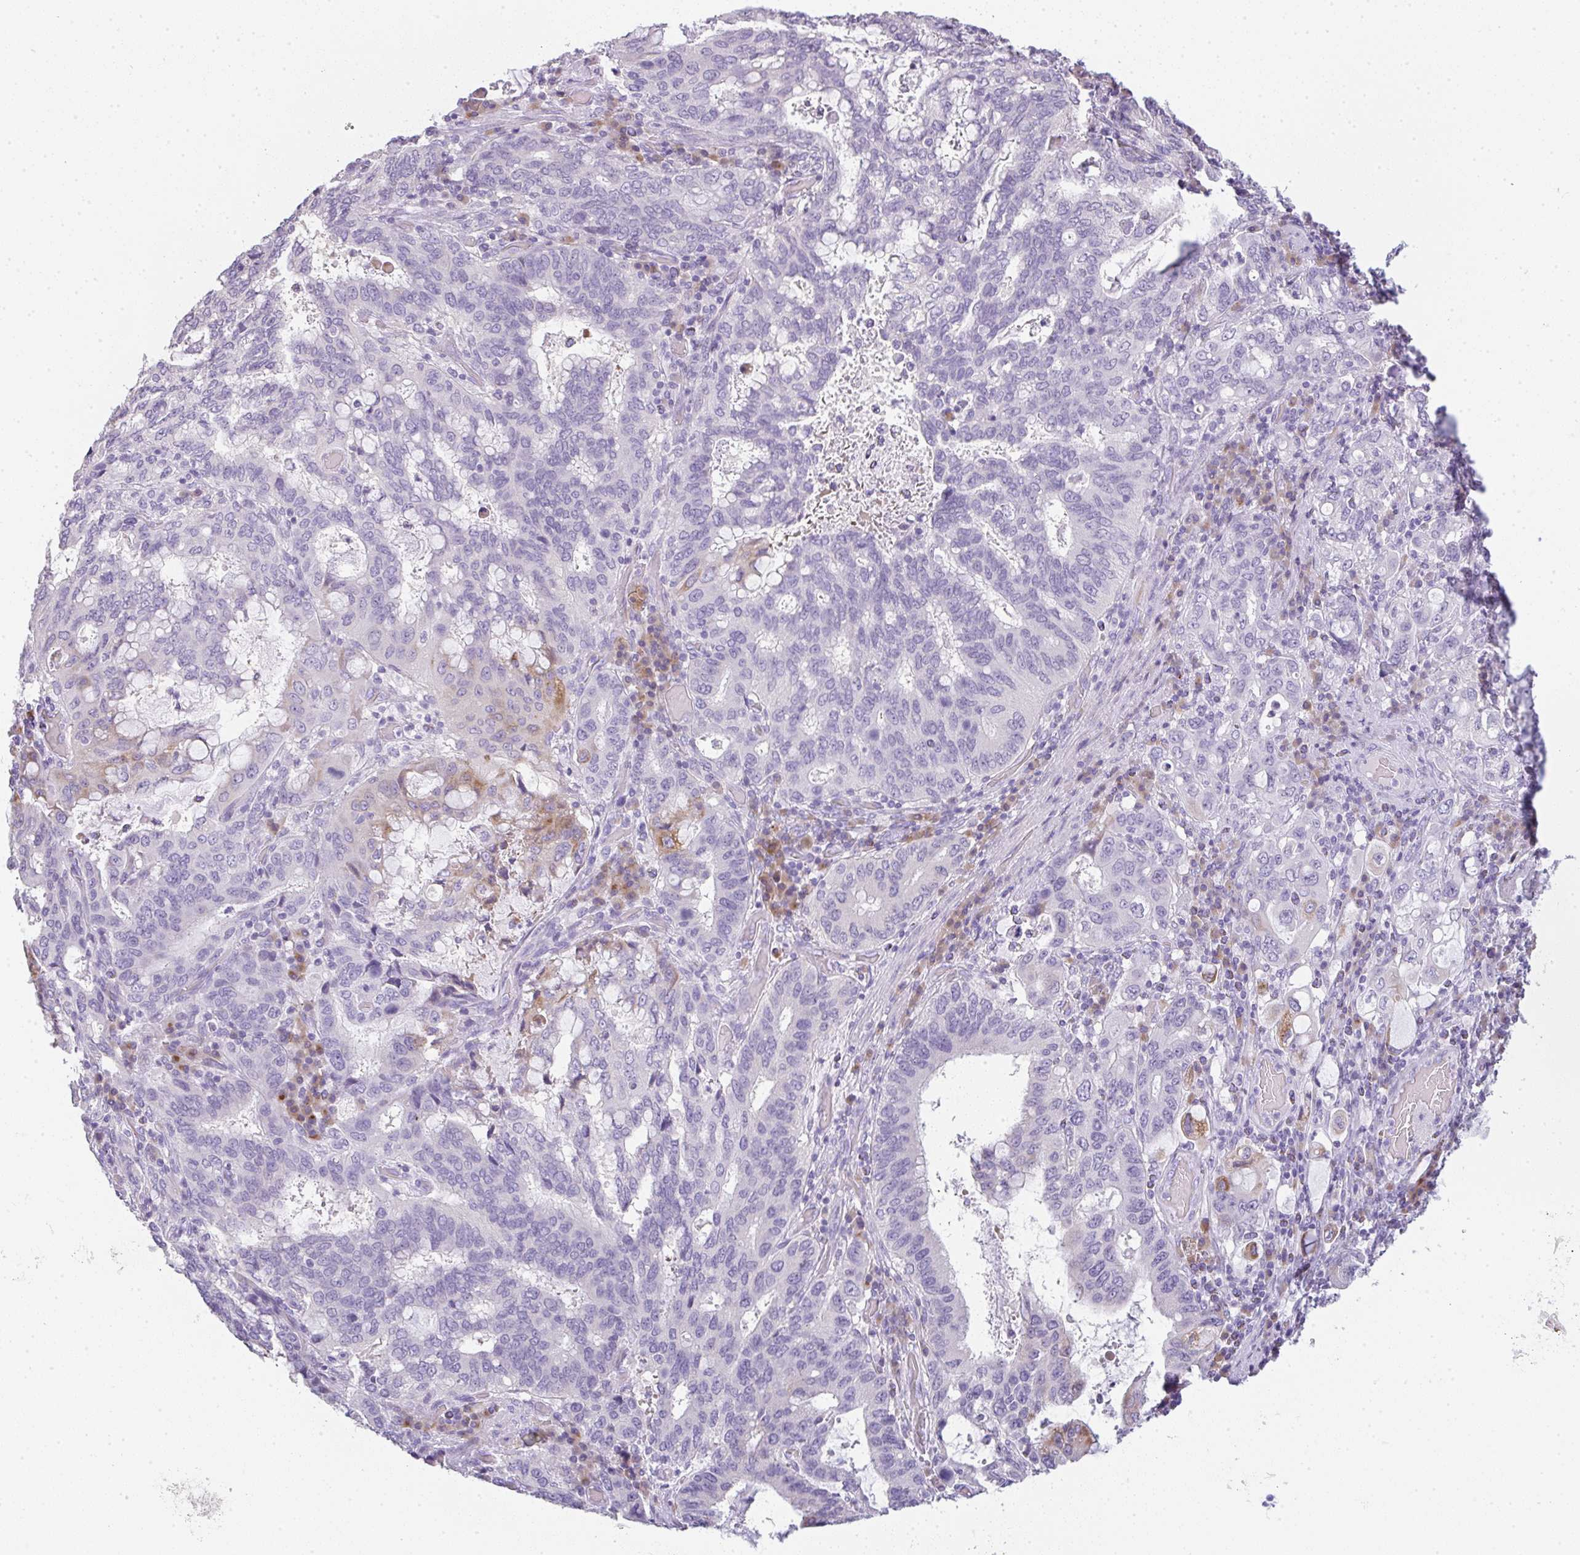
{"staining": {"intensity": "moderate", "quantity": "<25%", "location": "cytoplasmic/membranous"}, "tissue": "stomach cancer", "cell_type": "Tumor cells", "image_type": "cancer", "snomed": [{"axis": "morphology", "description": "Adenocarcinoma, NOS"}, {"axis": "topography", "description": "Stomach, upper"}, {"axis": "topography", "description": "Stomach"}], "caption": "A low amount of moderate cytoplasmic/membranous staining is appreciated in approximately <25% of tumor cells in adenocarcinoma (stomach) tissue.", "gene": "LPAR4", "patient": {"sex": "male", "age": 62}}